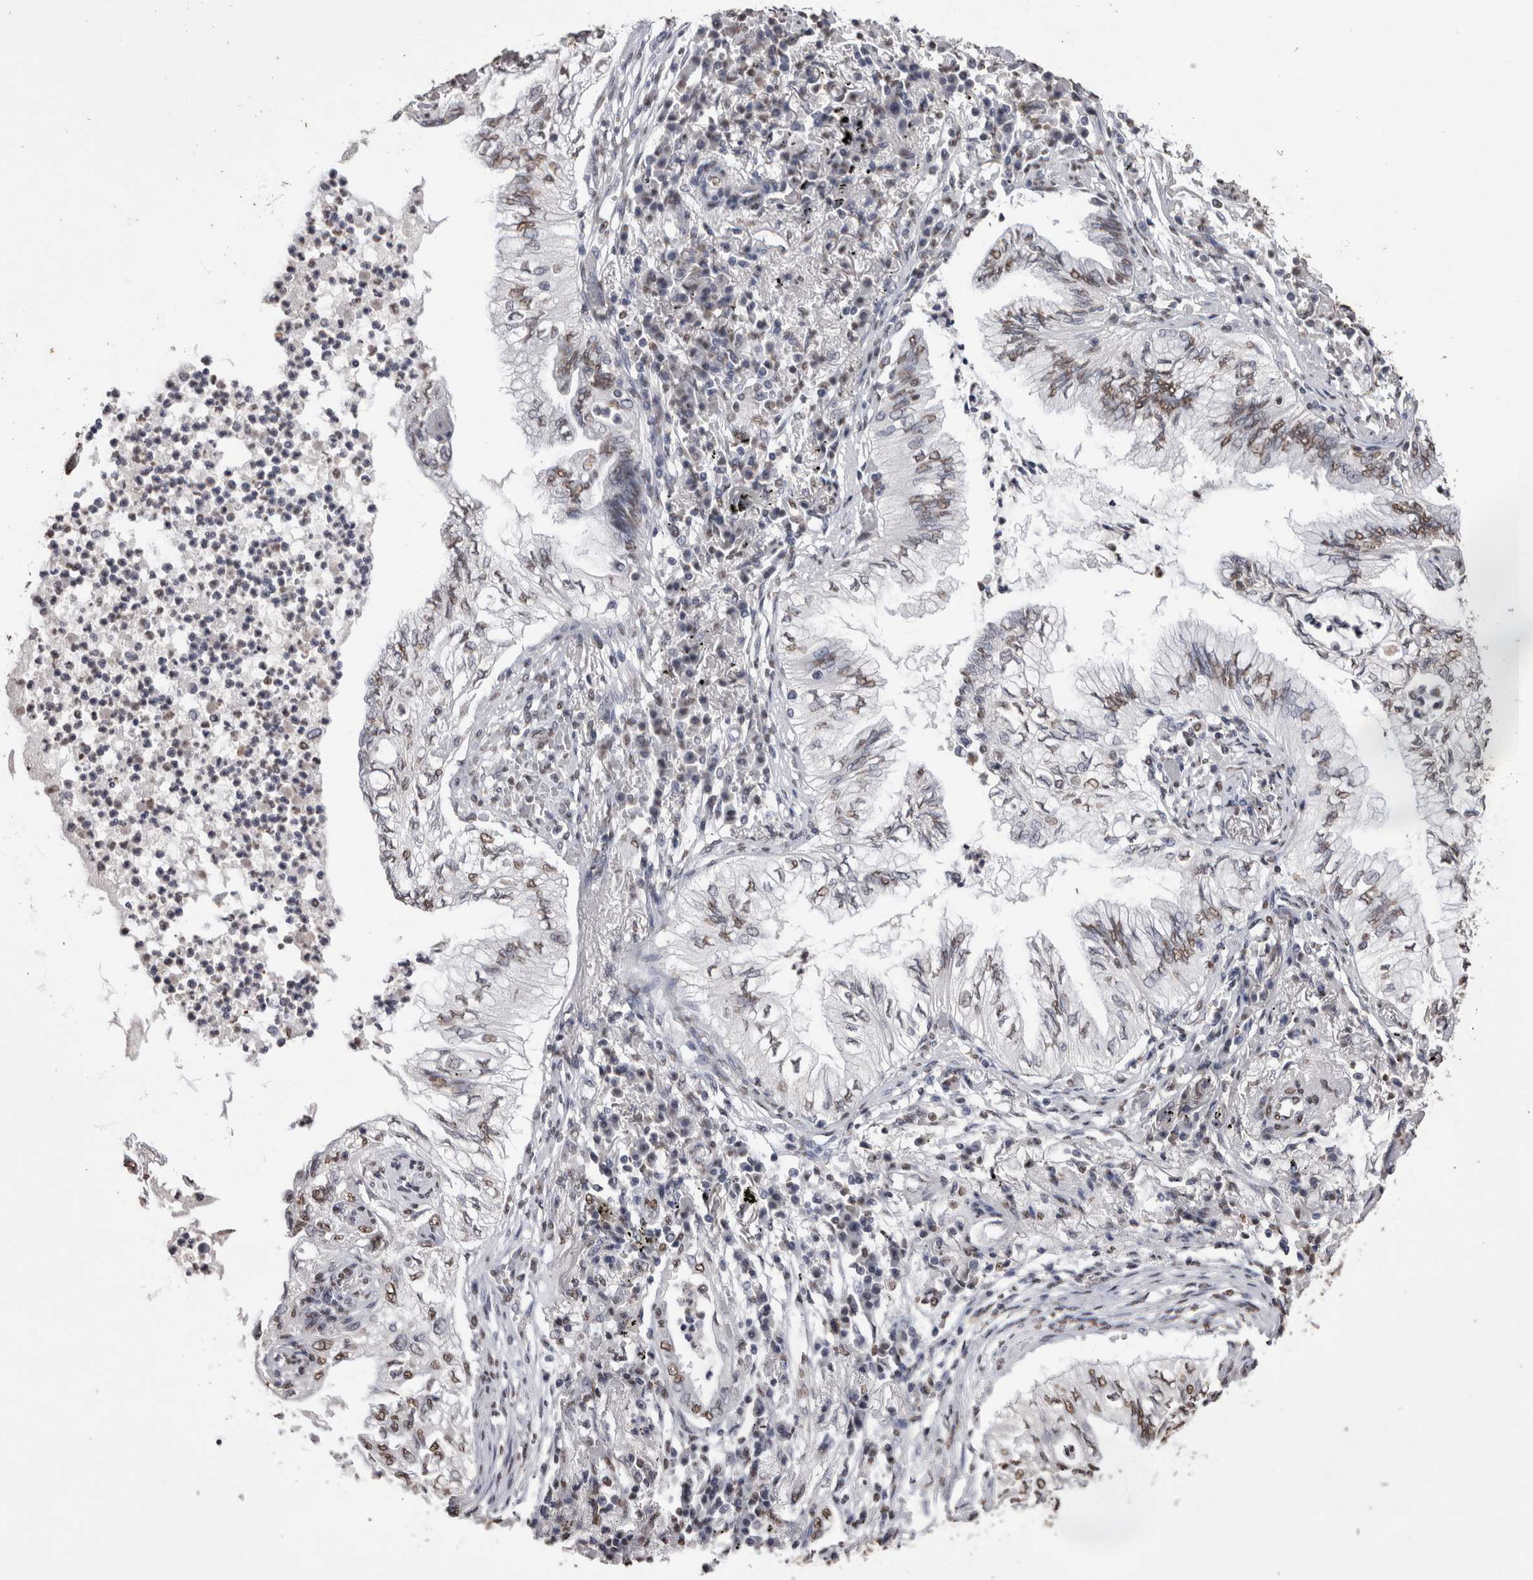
{"staining": {"intensity": "weak", "quantity": "<25%", "location": "nuclear"}, "tissue": "lung cancer", "cell_type": "Tumor cells", "image_type": "cancer", "snomed": [{"axis": "morphology", "description": "Normal tissue, NOS"}, {"axis": "morphology", "description": "Adenocarcinoma, NOS"}, {"axis": "topography", "description": "Bronchus"}, {"axis": "topography", "description": "Lung"}], "caption": "Image shows no significant protein positivity in tumor cells of adenocarcinoma (lung).", "gene": "NTHL1", "patient": {"sex": "female", "age": 70}}